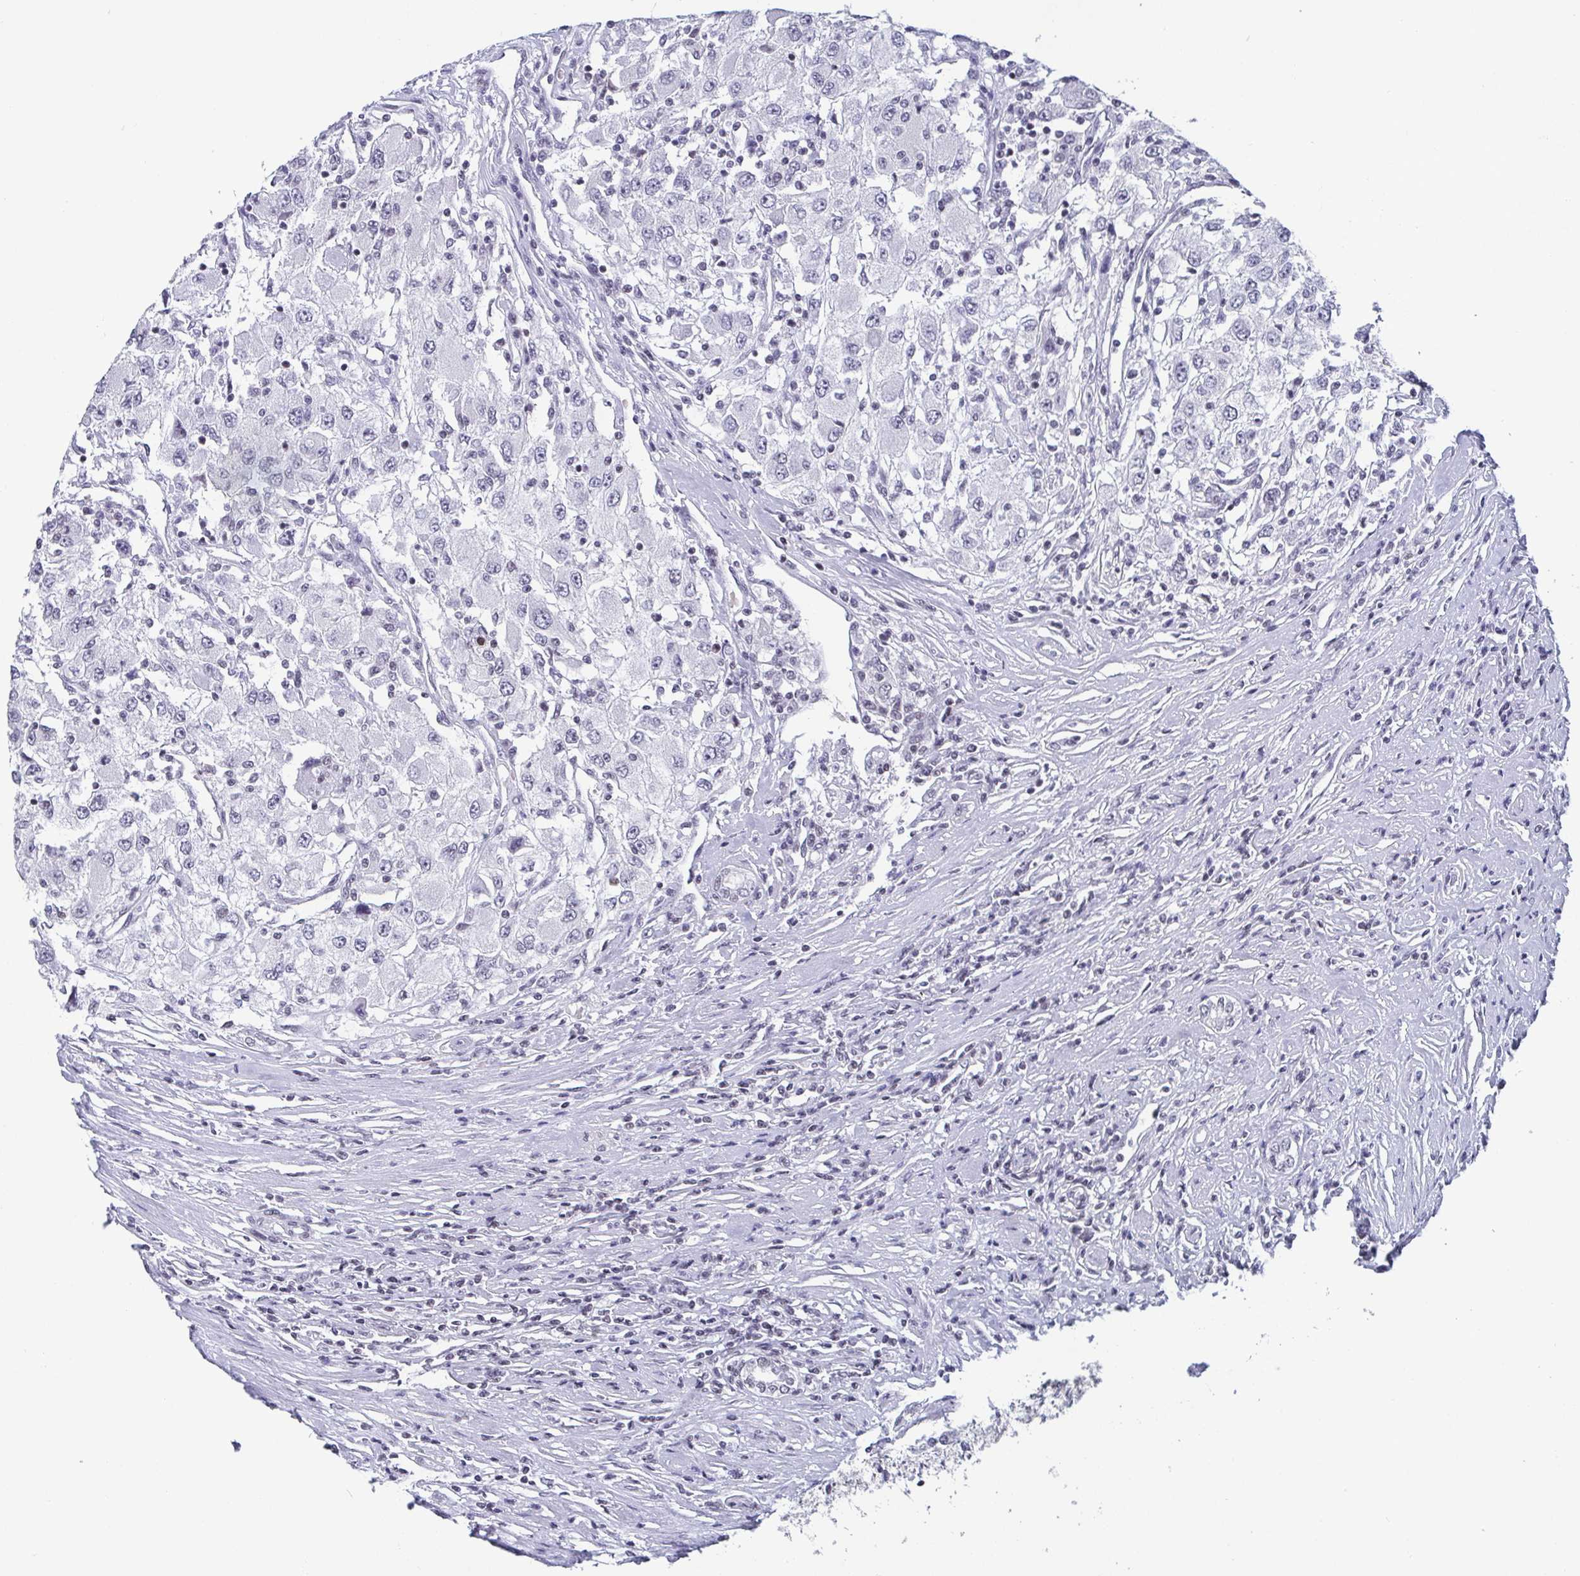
{"staining": {"intensity": "negative", "quantity": "none", "location": "none"}, "tissue": "renal cancer", "cell_type": "Tumor cells", "image_type": "cancer", "snomed": [{"axis": "morphology", "description": "Adenocarcinoma, NOS"}, {"axis": "topography", "description": "Kidney"}], "caption": "Renal adenocarcinoma was stained to show a protein in brown. There is no significant expression in tumor cells.", "gene": "CTCF", "patient": {"sex": "female", "age": 67}}